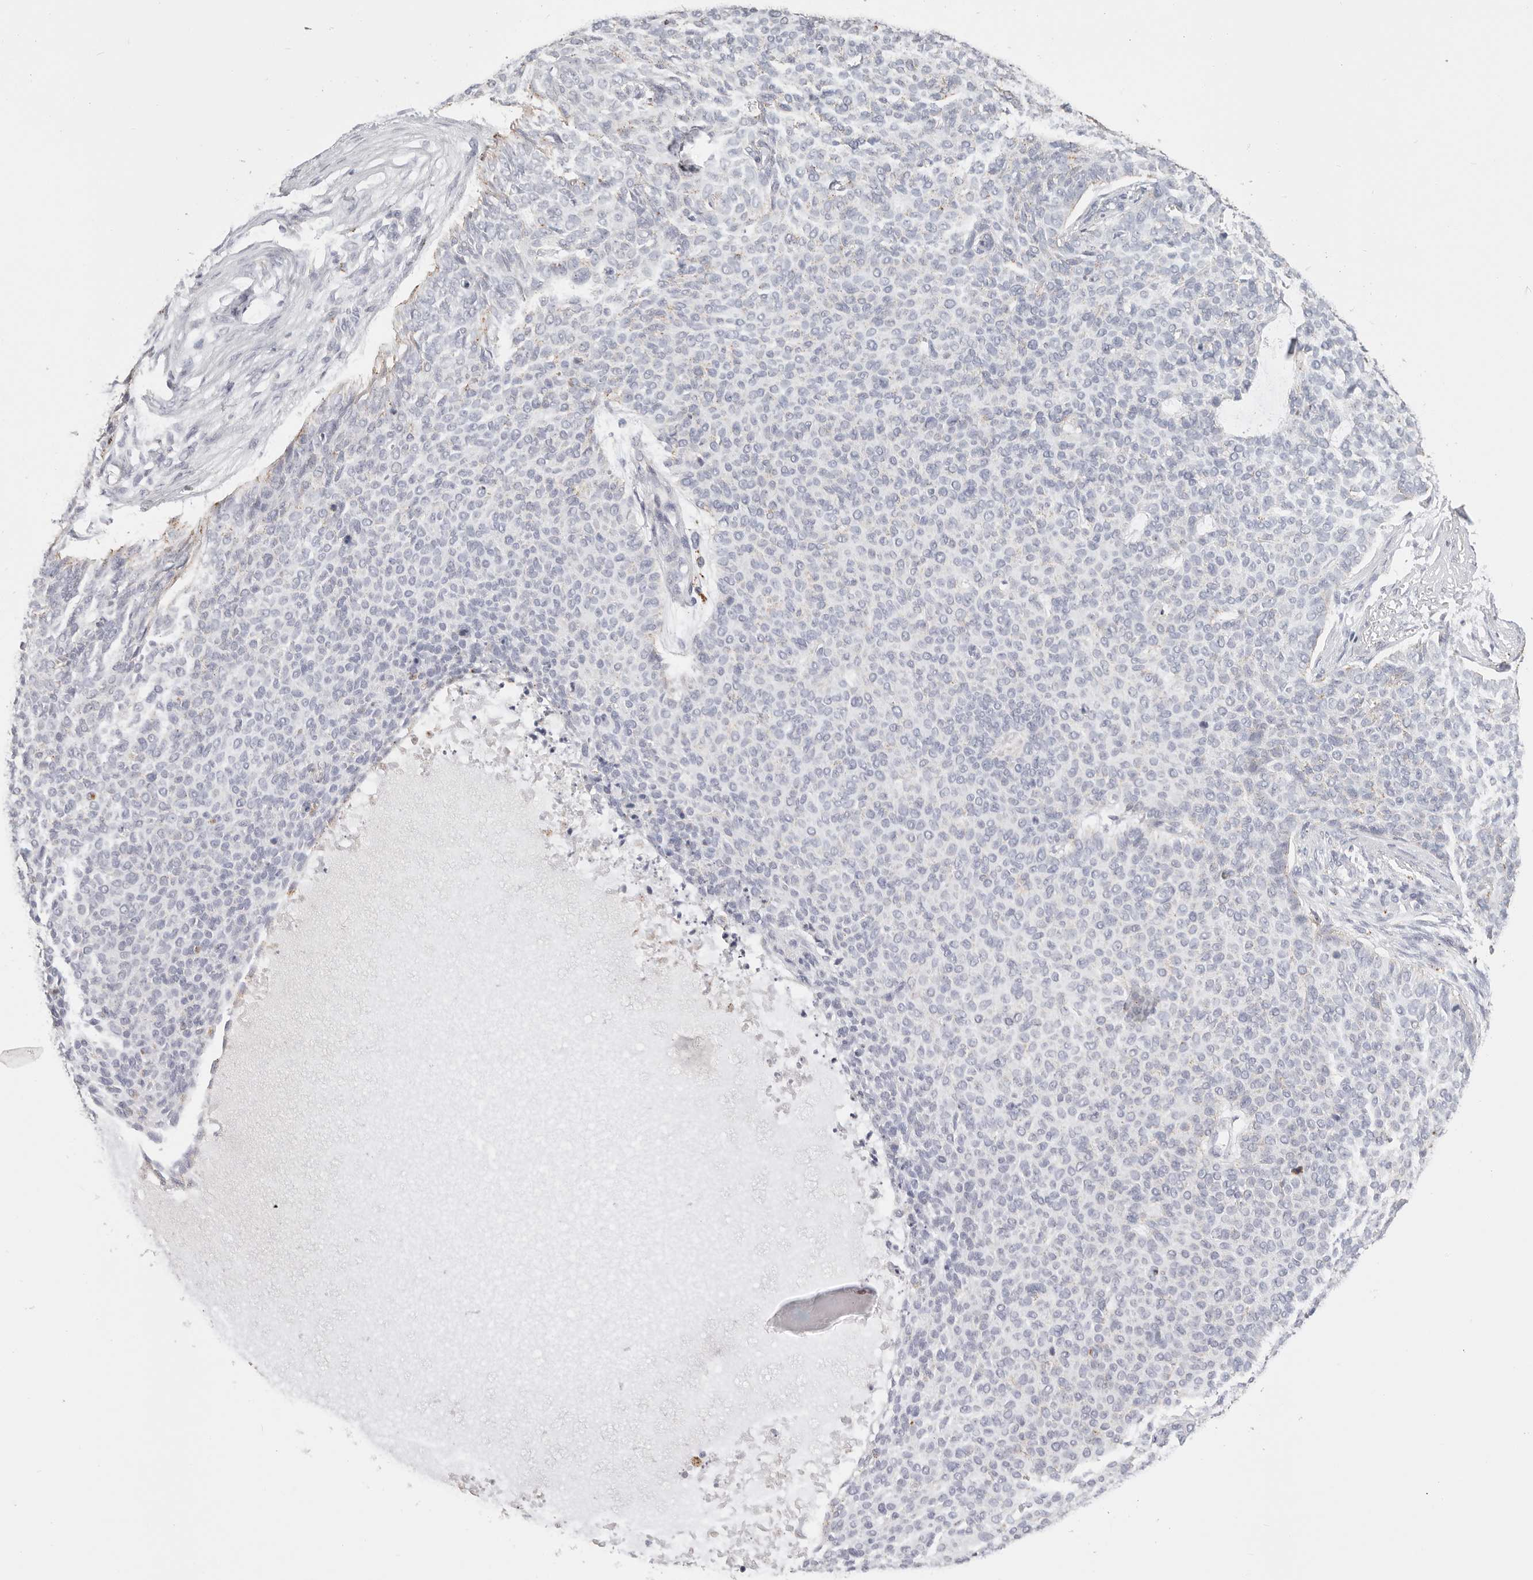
{"staining": {"intensity": "weak", "quantity": "<25%", "location": "cytoplasmic/membranous"}, "tissue": "skin cancer", "cell_type": "Tumor cells", "image_type": "cancer", "snomed": [{"axis": "morphology", "description": "Normal tissue, NOS"}, {"axis": "morphology", "description": "Basal cell carcinoma"}, {"axis": "topography", "description": "Skin"}], "caption": "Histopathology image shows no significant protein positivity in tumor cells of skin basal cell carcinoma. Nuclei are stained in blue.", "gene": "STKLD1", "patient": {"sex": "male", "age": 50}}